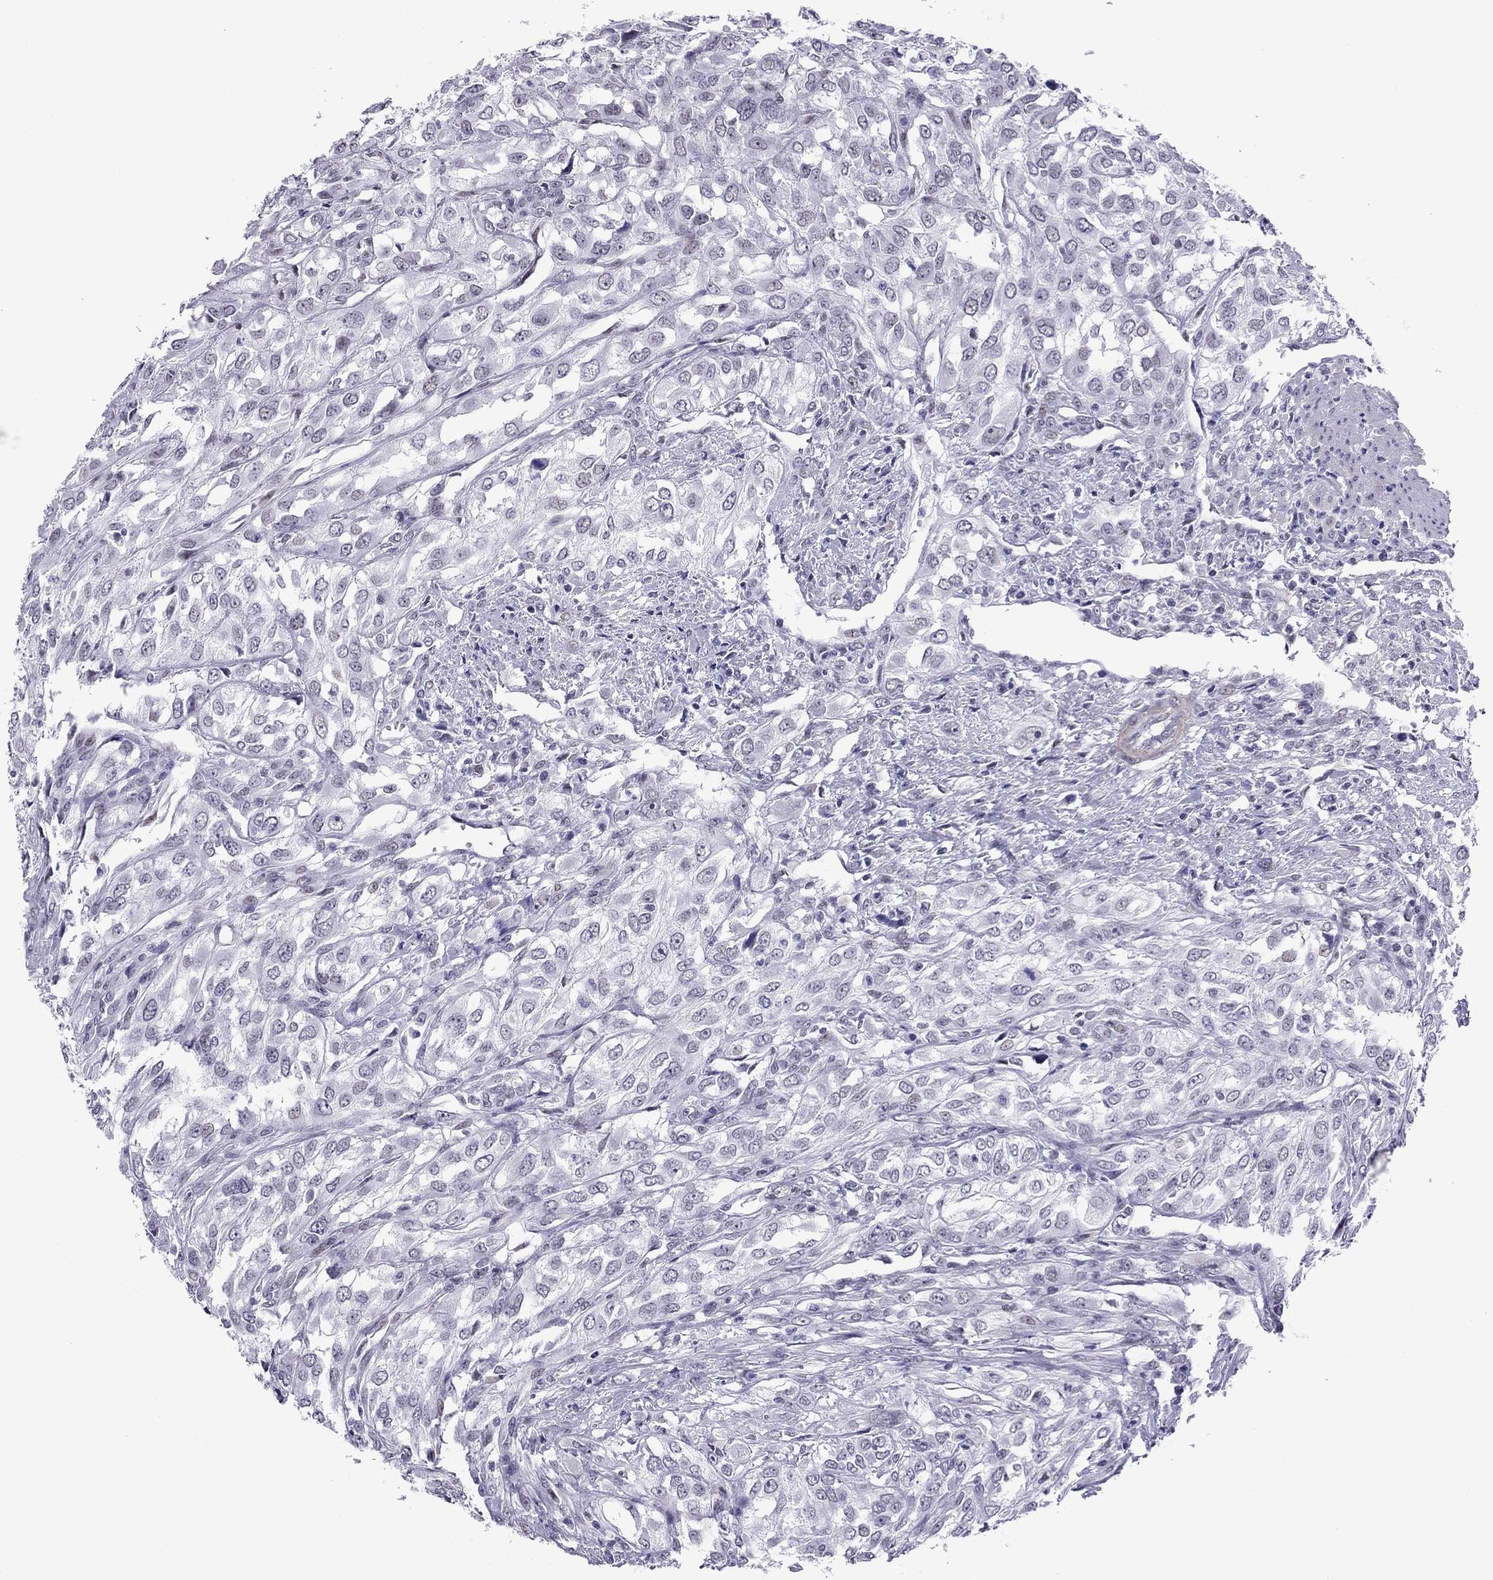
{"staining": {"intensity": "negative", "quantity": "none", "location": "none"}, "tissue": "urothelial cancer", "cell_type": "Tumor cells", "image_type": "cancer", "snomed": [{"axis": "morphology", "description": "Urothelial carcinoma, High grade"}, {"axis": "topography", "description": "Urinary bladder"}], "caption": "This photomicrograph is of urothelial cancer stained with IHC to label a protein in brown with the nuclei are counter-stained blue. There is no positivity in tumor cells.", "gene": "ZNF646", "patient": {"sex": "male", "age": 67}}